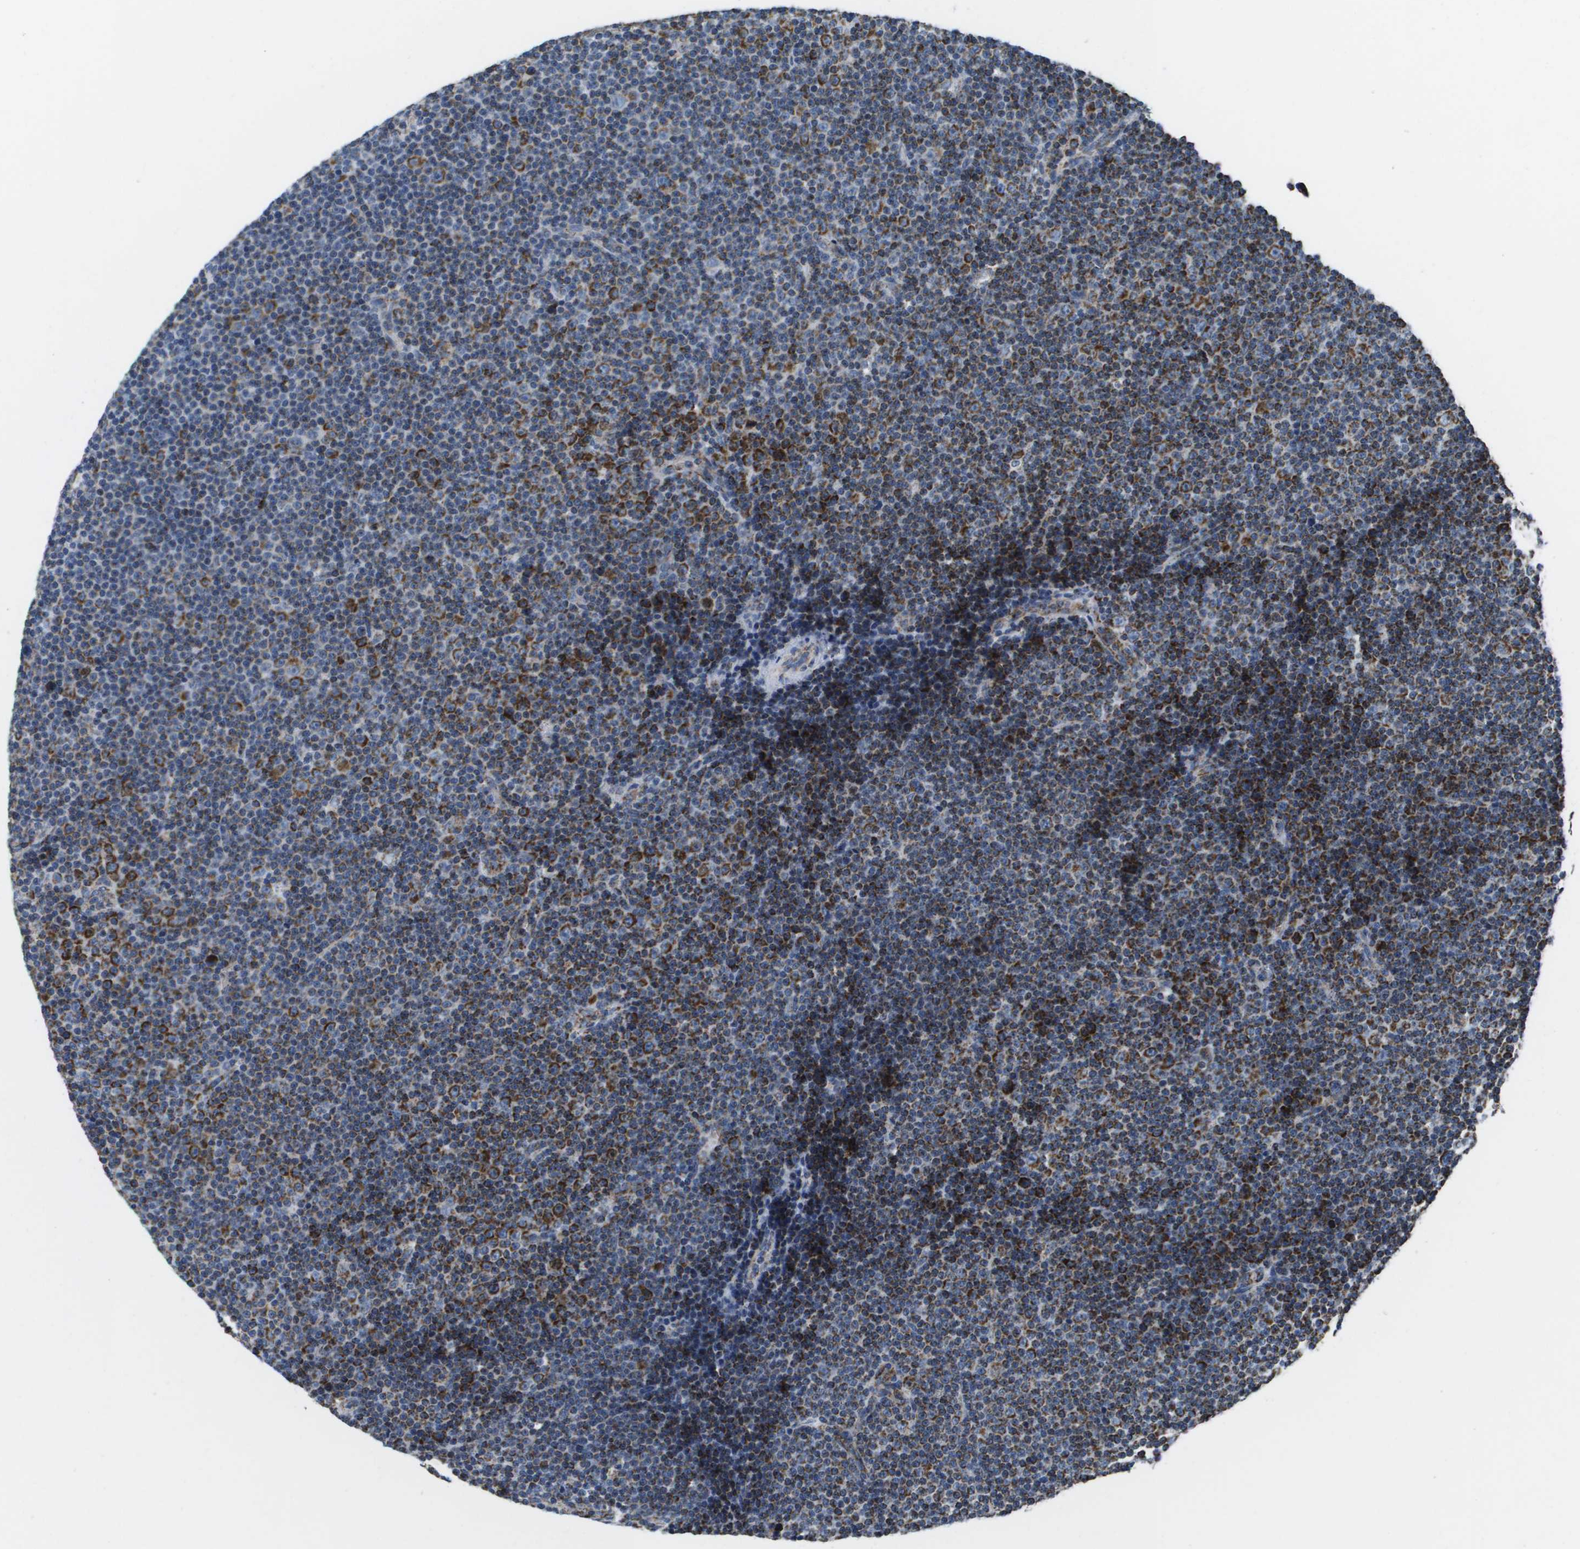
{"staining": {"intensity": "strong", "quantity": "25%-75%", "location": "cytoplasmic/membranous"}, "tissue": "lymphoma", "cell_type": "Tumor cells", "image_type": "cancer", "snomed": [{"axis": "morphology", "description": "Malignant lymphoma, non-Hodgkin's type, Low grade"}, {"axis": "topography", "description": "Lymph node"}], "caption": "Lymphoma stained with immunohistochemistry reveals strong cytoplasmic/membranous staining in about 25%-75% of tumor cells.", "gene": "ATP5F1B", "patient": {"sex": "female", "age": 67}}